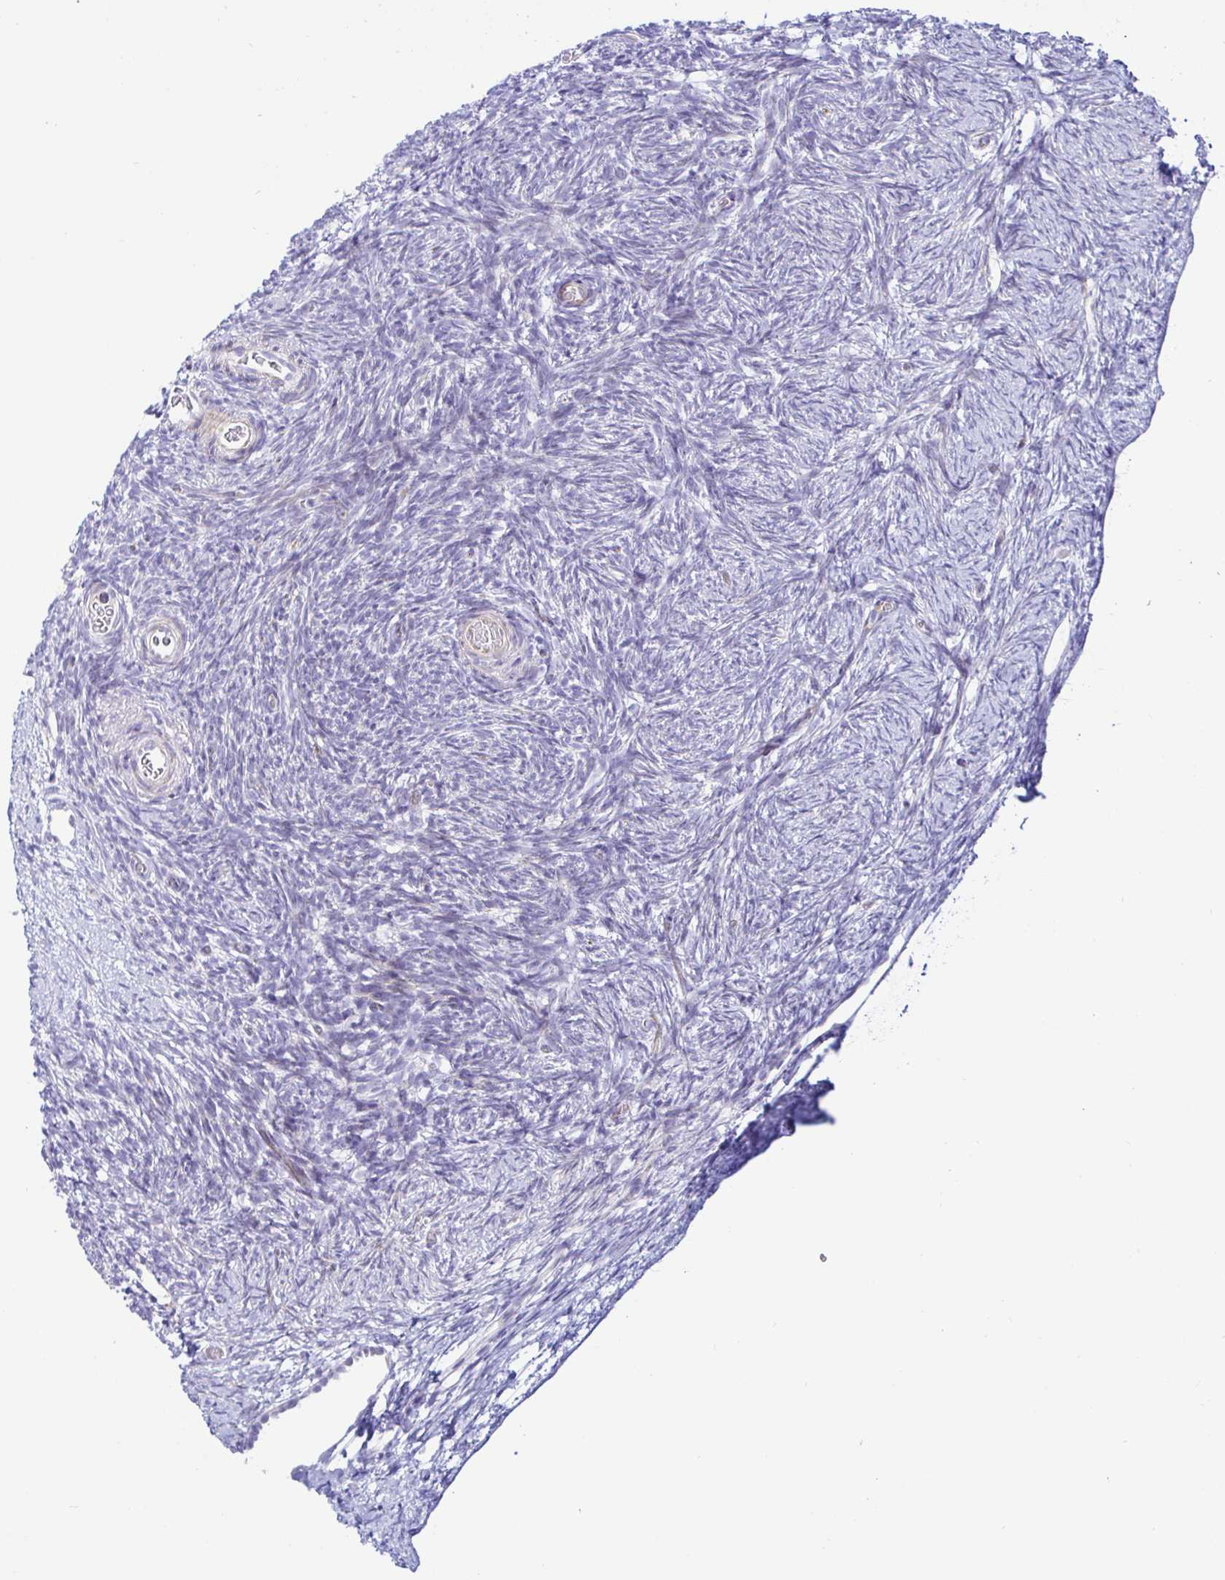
{"staining": {"intensity": "negative", "quantity": "none", "location": "none"}, "tissue": "ovary", "cell_type": "Follicle cells", "image_type": "normal", "snomed": [{"axis": "morphology", "description": "Normal tissue, NOS"}, {"axis": "topography", "description": "Ovary"}], "caption": "The immunohistochemistry (IHC) histopathology image has no significant positivity in follicle cells of ovary. Brightfield microscopy of immunohistochemistry (IHC) stained with DAB (brown) and hematoxylin (blue), captured at high magnification.", "gene": "PINLYP", "patient": {"sex": "female", "age": 39}}